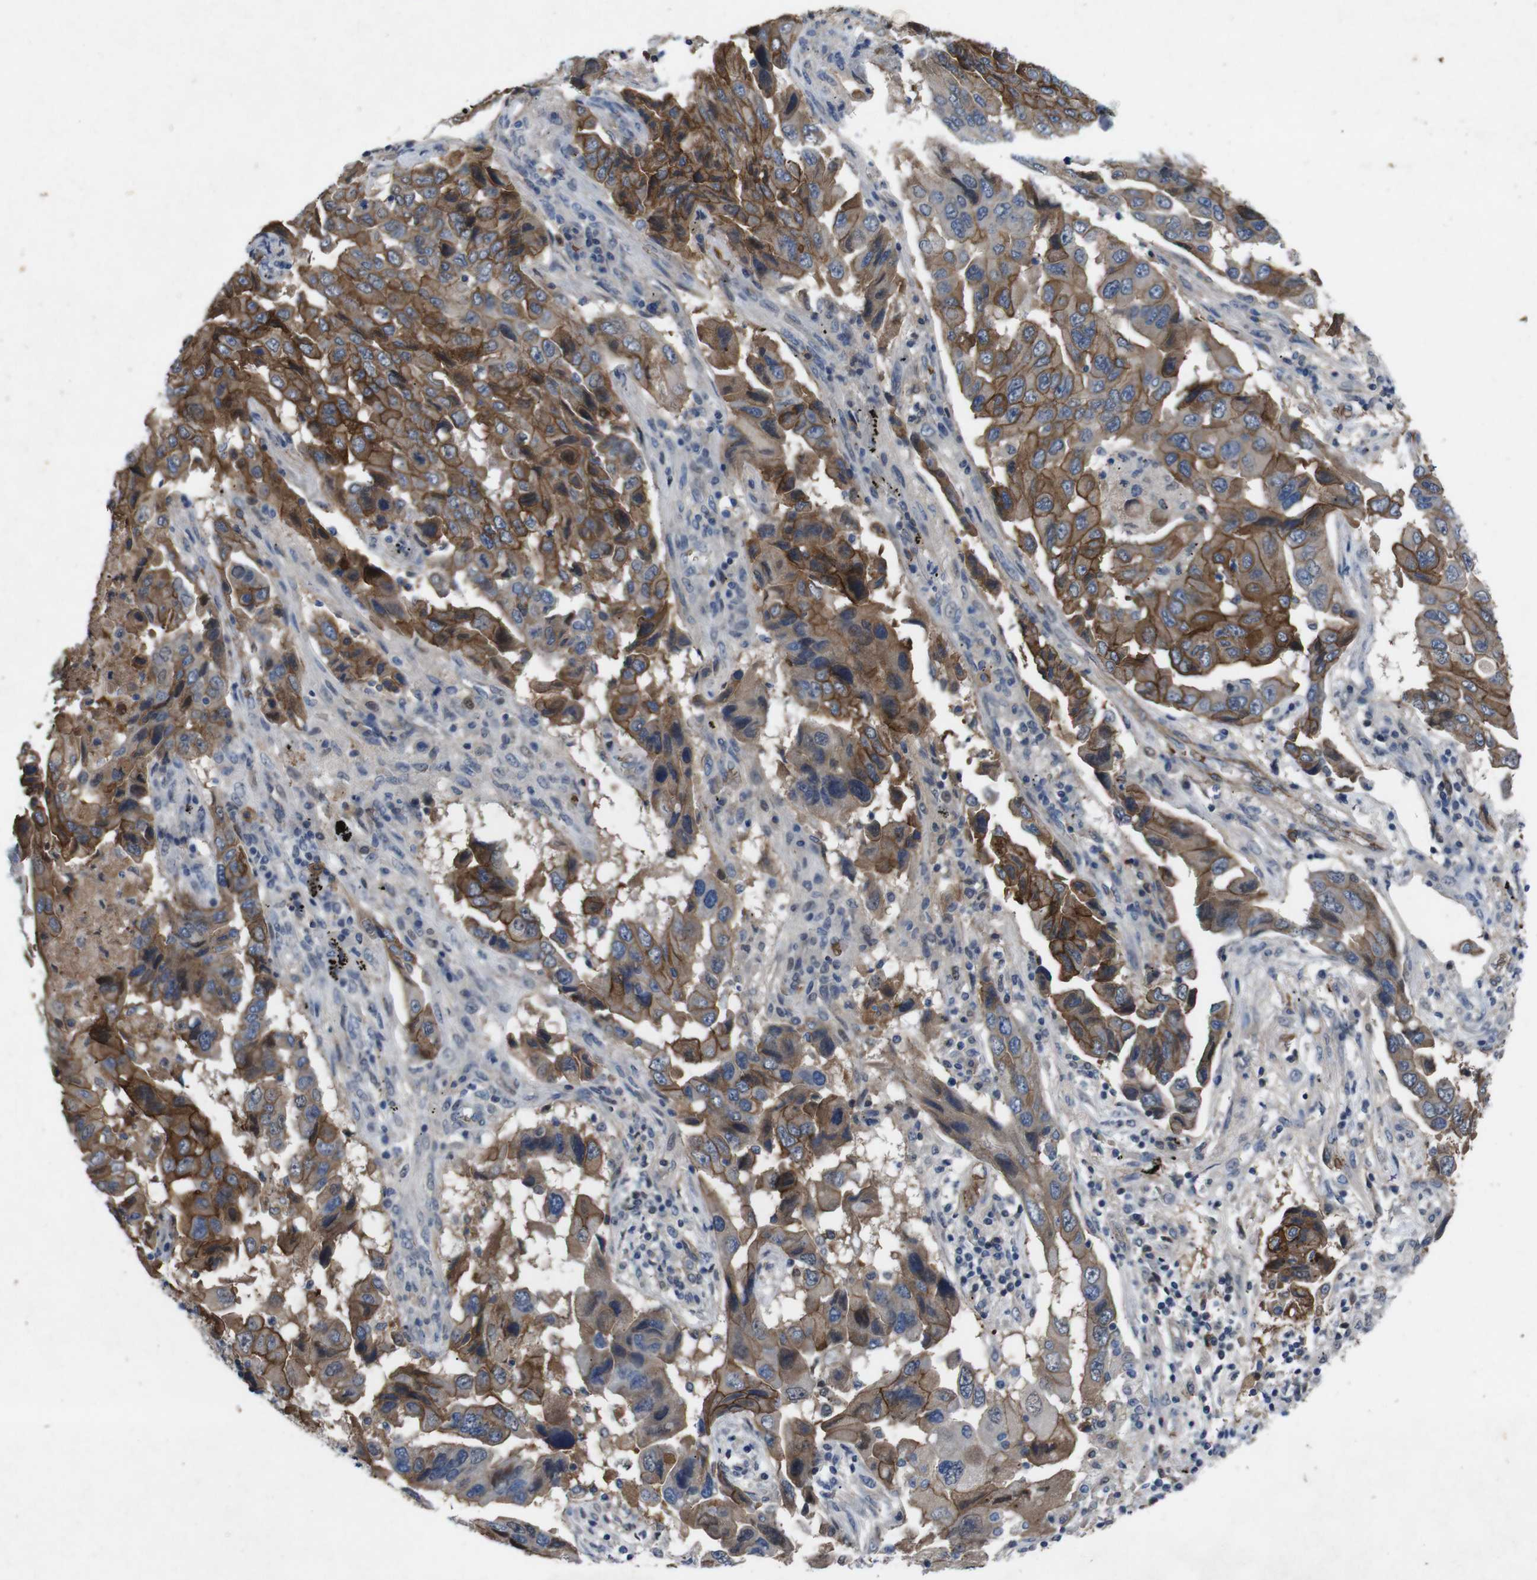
{"staining": {"intensity": "moderate", "quantity": ">75%", "location": "cytoplasmic/membranous"}, "tissue": "lung cancer", "cell_type": "Tumor cells", "image_type": "cancer", "snomed": [{"axis": "morphology", "description": "Adenocarcinoma, NOS"}, {"axis": "topography", "description": "Lung"}], "caption": "There is medium levels of moderate cytoplasmic/membranous positivity in tumor cells of lung cancer, as demonstrated by immunohistochemical staining (brown color).", "gene": "SPTB", "patient": {"sex": "female", "age": 65}}